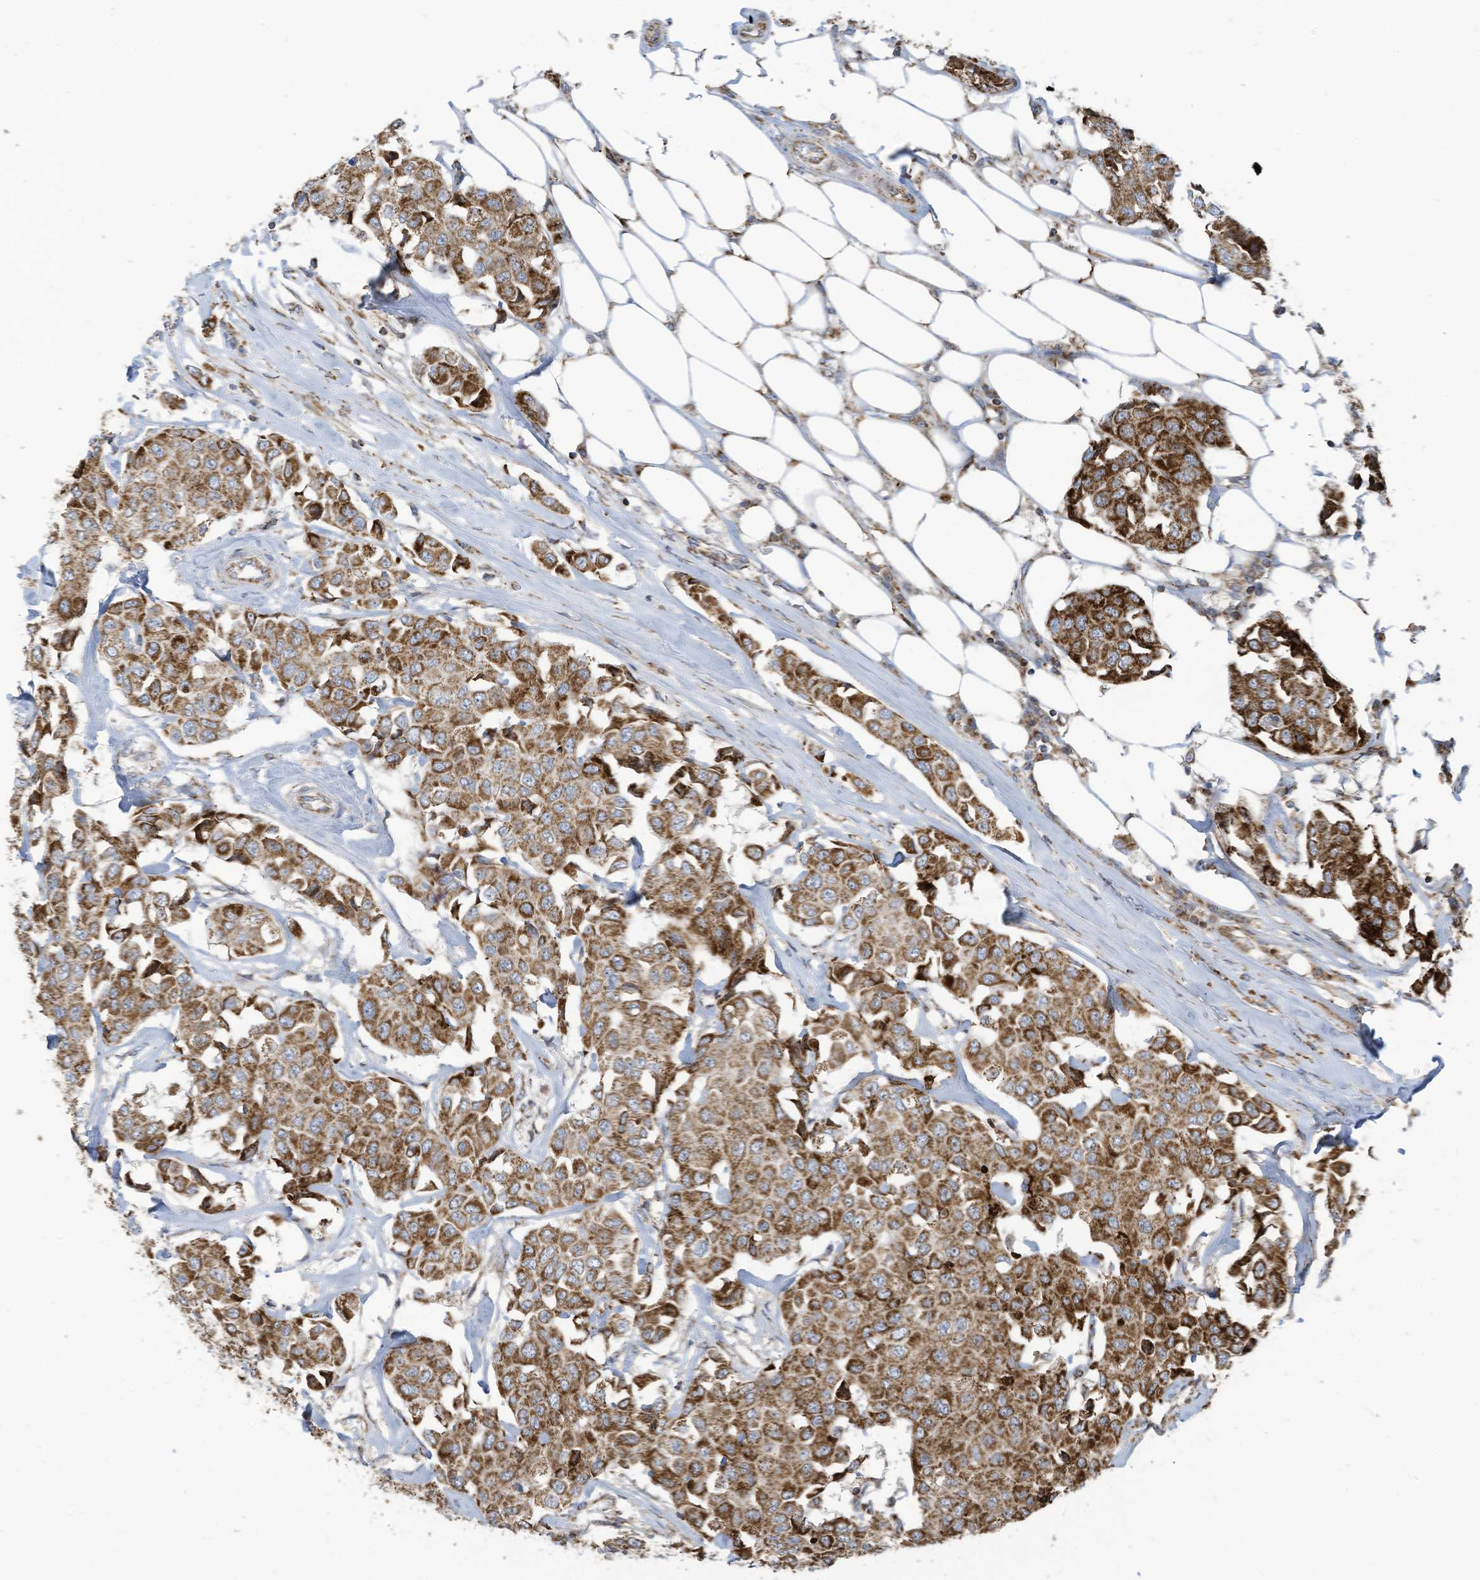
{"staining": {"intensity": "strong", "quantity": ">75%", "location": "cytoplasmic/membranous"}, "tissue": "breast cancer", "cell_type": "Tumor cells", "image_type": "cancer", "snomed": [{"axis": "morphology", "description": "Duct carcinoma"}, {"axis": "topography", "description": "Breast"}], "caption": "Brown immunohistochemical staining in invasive ductal carcinoma (breast) exhibits strong cytoplasmic/membranous expression in approximately >75% of tumor cells. The staining was performed using DAB (3,3'-diaminobenzidine) to visualize the protein expression in brown, while the nuclei were stained in blue with hematoxylin (Magnification: 20x).", "gene": "COX10", "patient": {"sex": "female", "age": 80}}